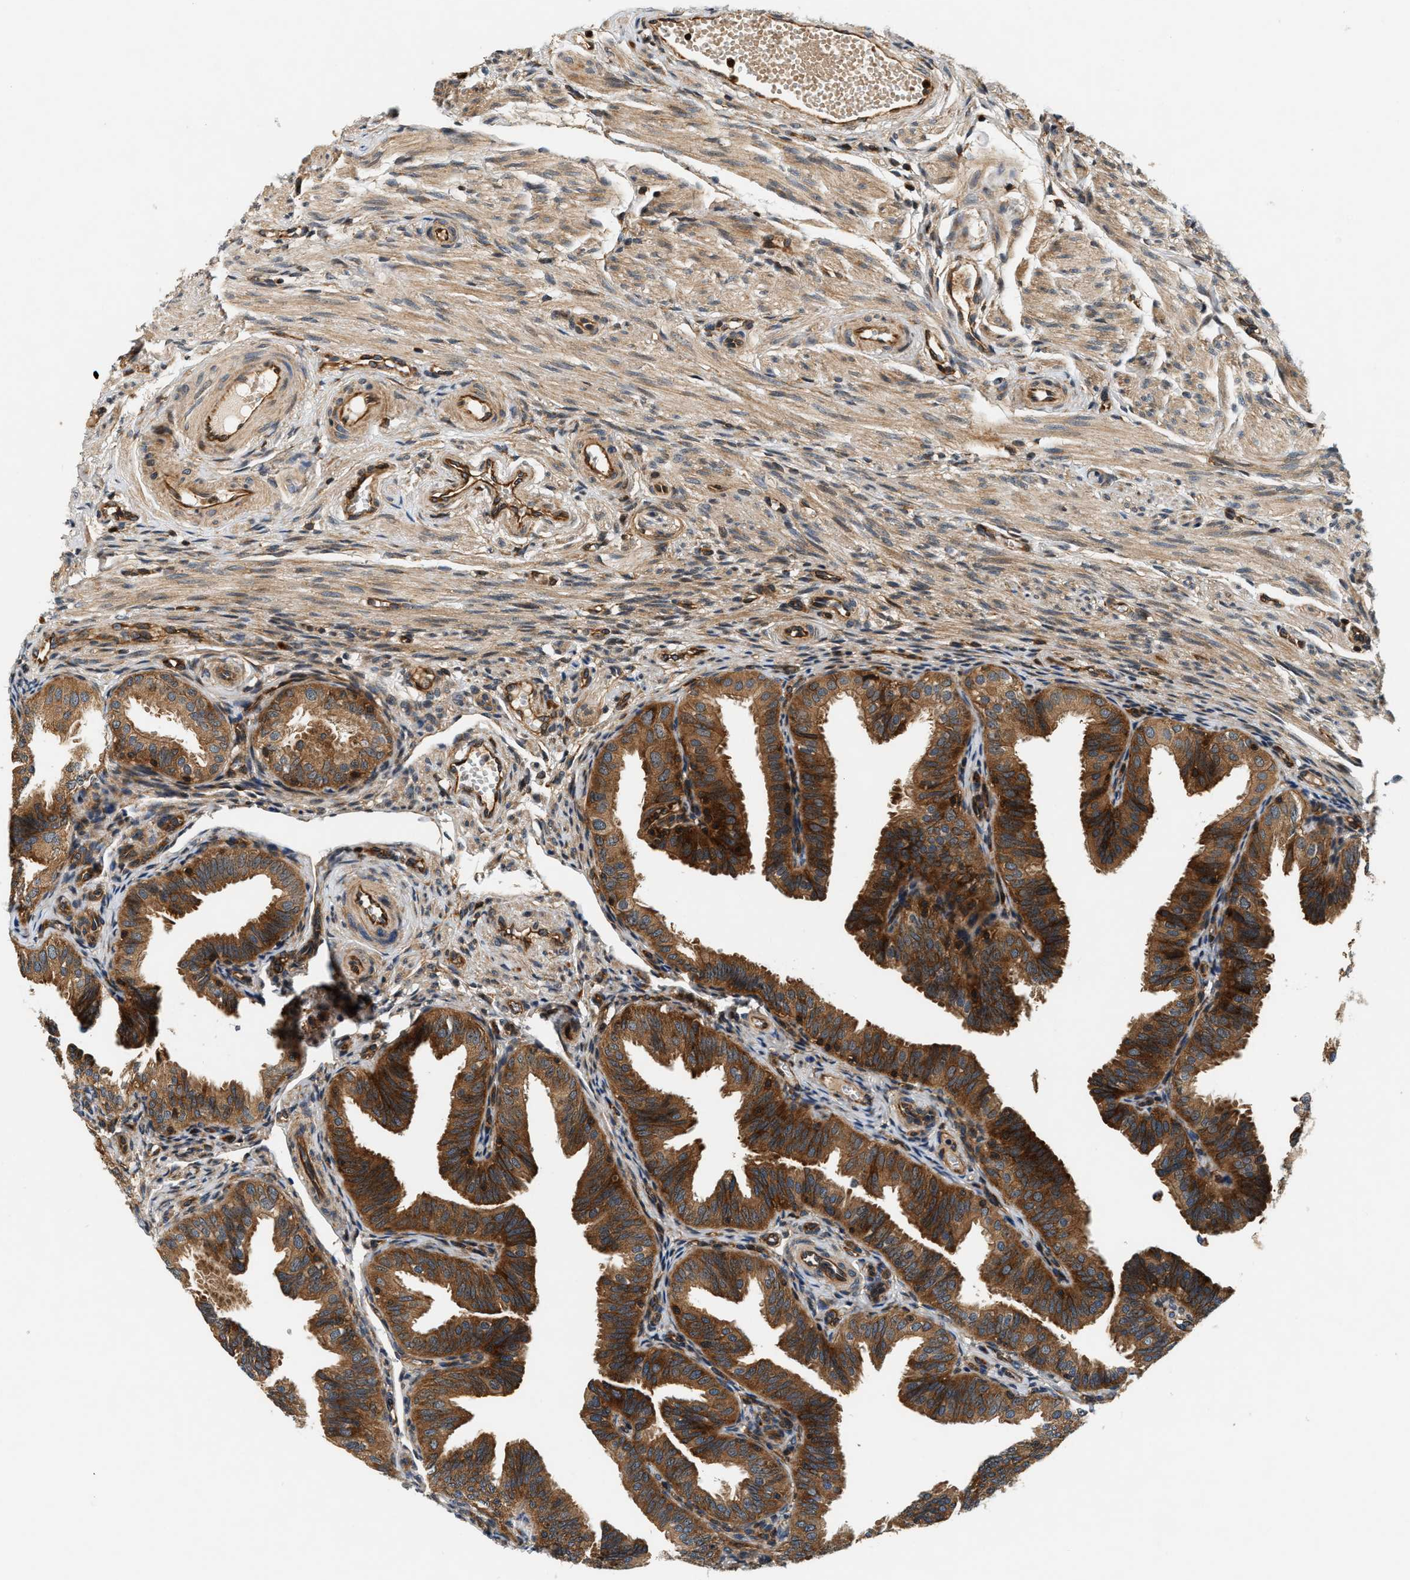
{"staining": {"intensity": "strong", "quantity": ">75%", "location": "cytoplasmic/membranous"}, "tissue": "fallopian tube", "cell_type": "Glandular cells", "image_type": "normal", "snomed": [{"axis": "morphology", "description": "Normal tissue, NOS"}, {"axis": "topography", "description": "Fallopian tube"}], "caption": "A photomicrograph of fallopian tube stained for a protein shows strong cytoplasmic/membranous brown staining in glandular cells.", "gene": "SAMD9", "patient": {"sex": "female", "age": 35}}